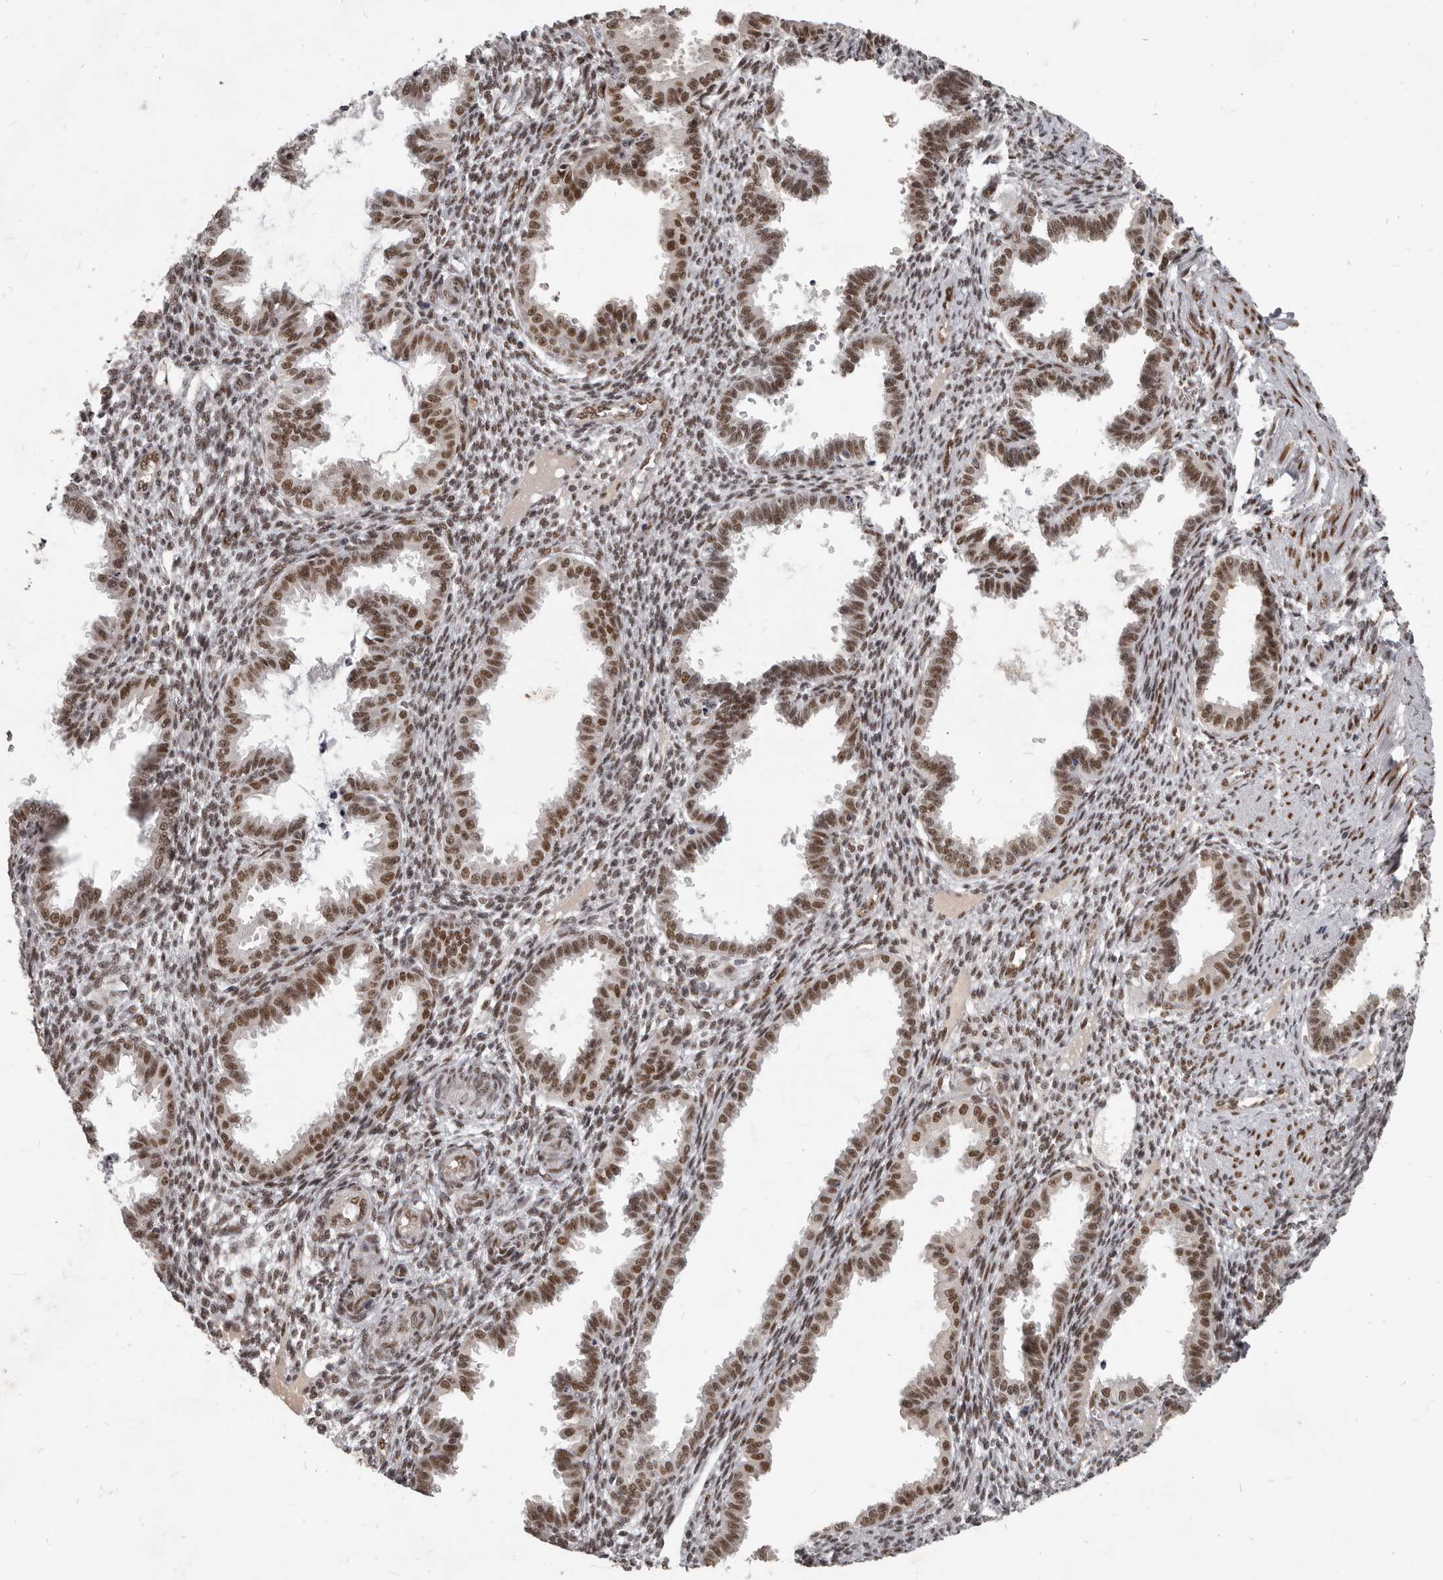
{"staining": {"intensity": "moderate", "quantity": ">75%", "location": "nuclear"}, "tissue": "endometrium", "cell_type": "Cells in endometrial stroma", "image_type": "normal", "snomed": [{"axis": "morphology", "description": "Normal tissue, NOS"}, {"axis": "topography", "description": "Endometrium"}], "caption": "Brown immunohistochemical staining in benign human endometrium displays moderate nuclear expression in about >75% of cells in endometrial stroma.", "gene": "ATF5", "patient": {"sex": "female", "age": 33}}